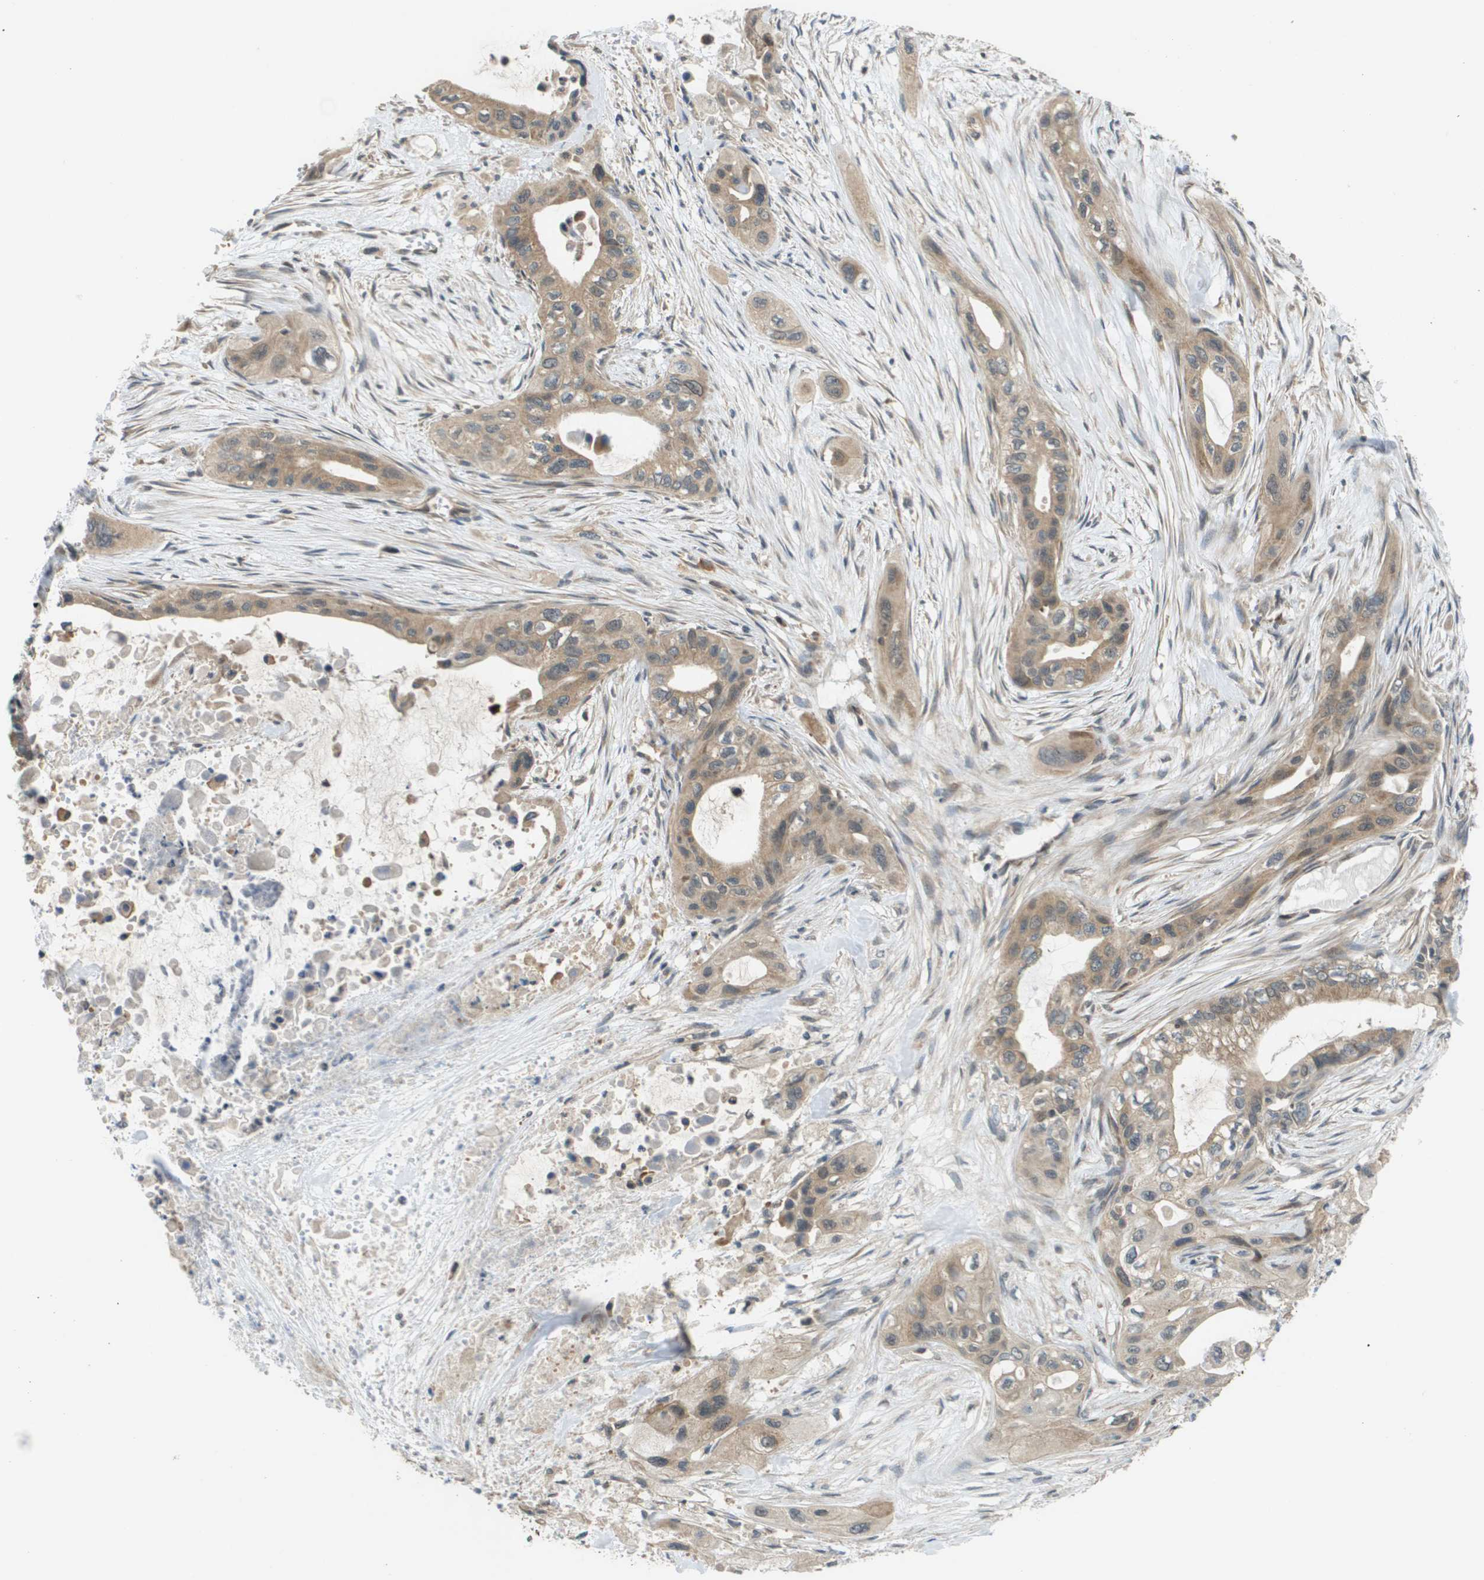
{"staining": {"intensity": "weak", "quantity": ">75%", "location": "cytoplasmic/membranous"}, "tissue": "pancreatic cancer", "cell_type": "Tumor cells", "image_type": "cancer", "snomed": [{"axis": "morphology", "description": "Adenocarcinoma, NOS"}, {"axis": "topography", "description": "Pancreas"}], "caption": "Pancreatic cancer stained for a protein displays weak cytoplasmic/membranous positivity in tumor cells. (Brightfield microscopy of DAB IHC at high magnification).", "gene": "RBM38", "patient": {"sex": "male", "age": 73}}